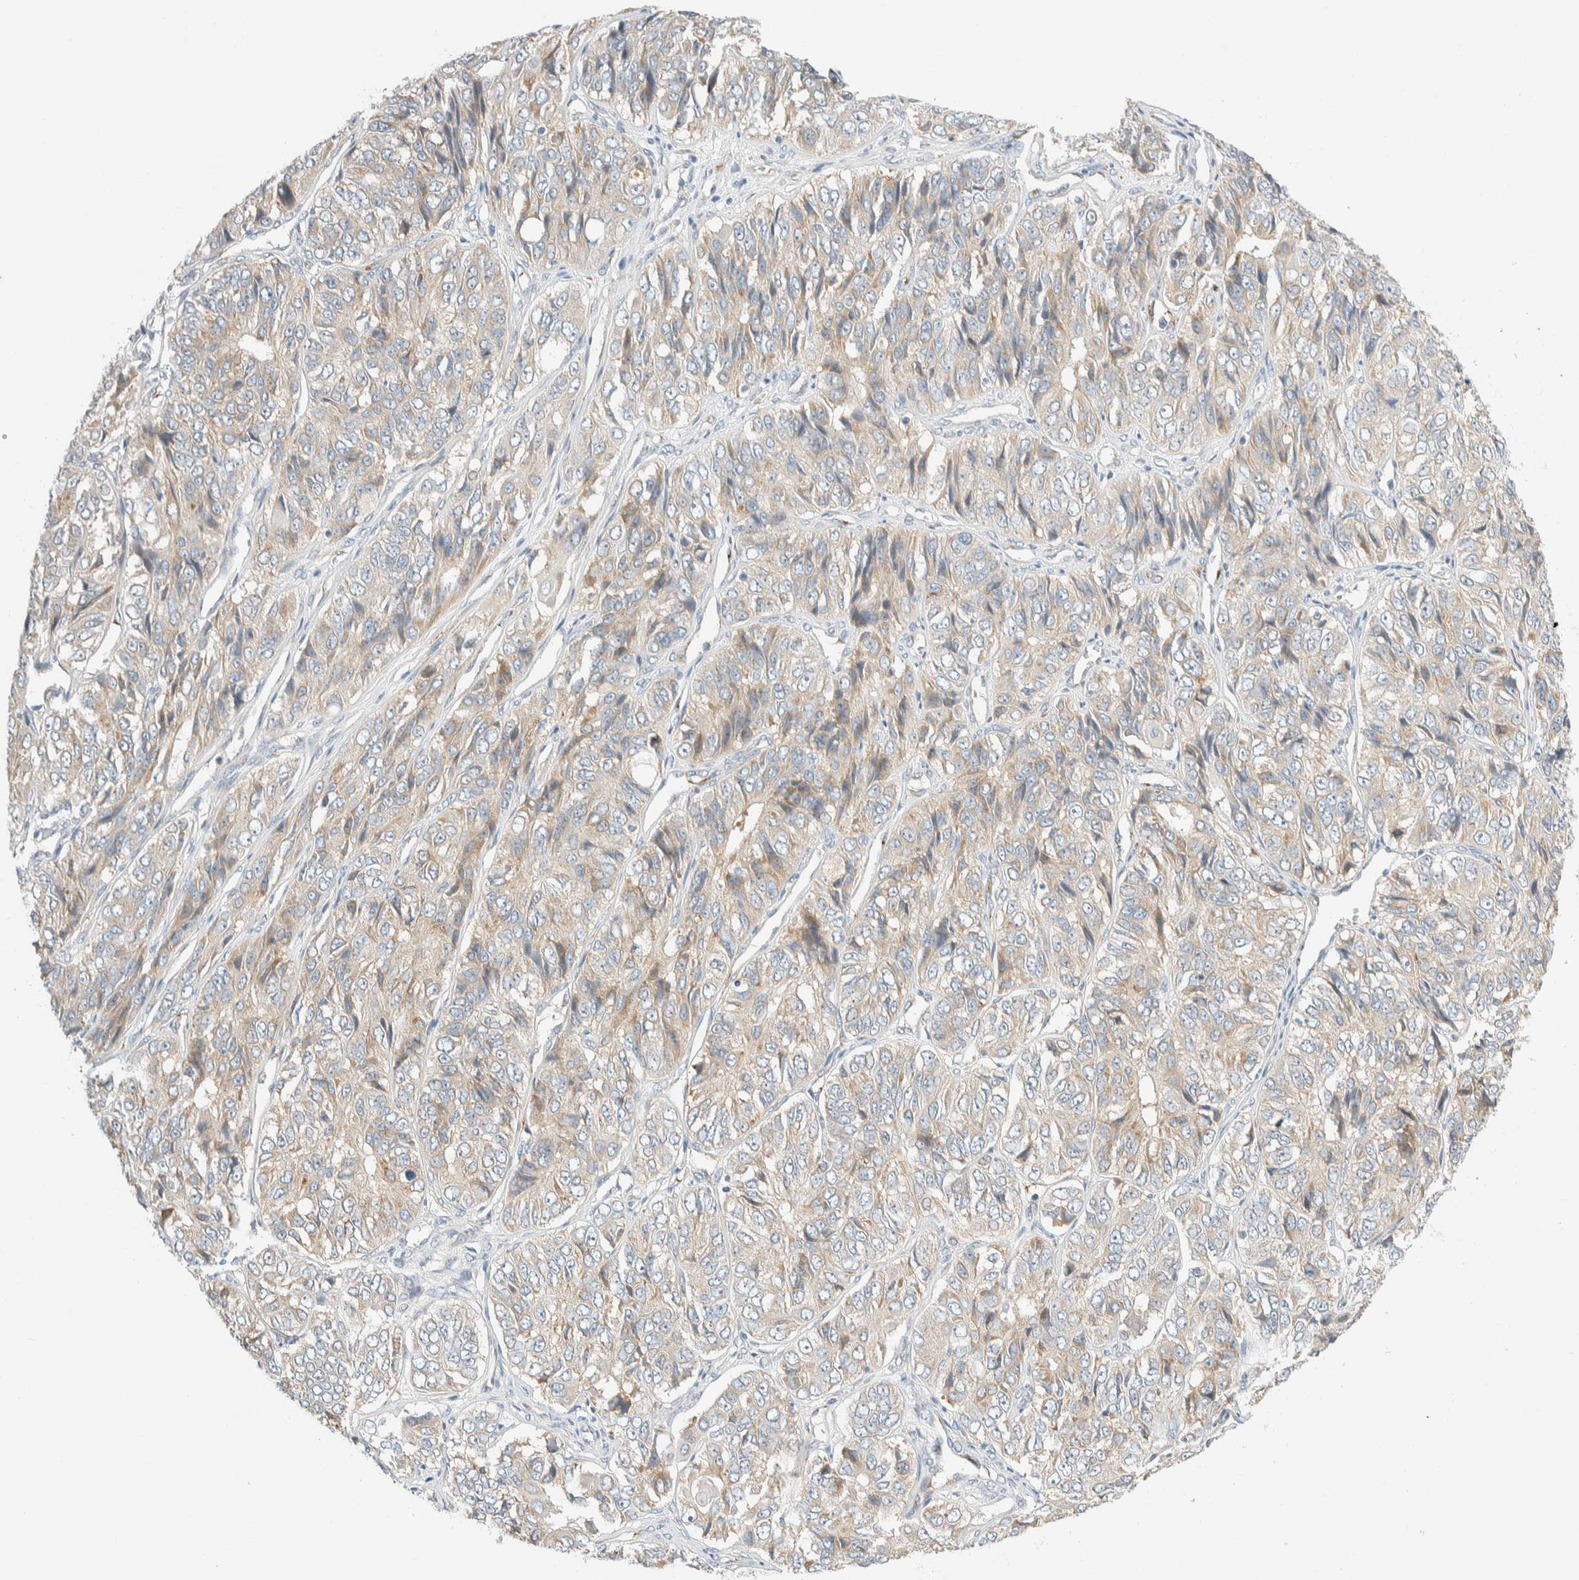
{"staining": {"intensity": "weak", "quantity": "<25%", "location": "cytoplasmic/membranous"}, "tissue": "ovarian cancer", "cell_type": "Tumor cells", "image_type": "cancer", "snomed": [{"axis": "morphology", "description": "Carcinoma, endometroid"}, {"axis": "topography", "description": "Ovary"}], "caption": "This is a micrograph of immunohistochemistry (IHC) staining of ovarian endometroid carcinoma, which shows no expression in tumor cells. Nuclei are stained in blue.", "gene": "TMEM184B", "patient": {"sex": "female", "age": 51}}